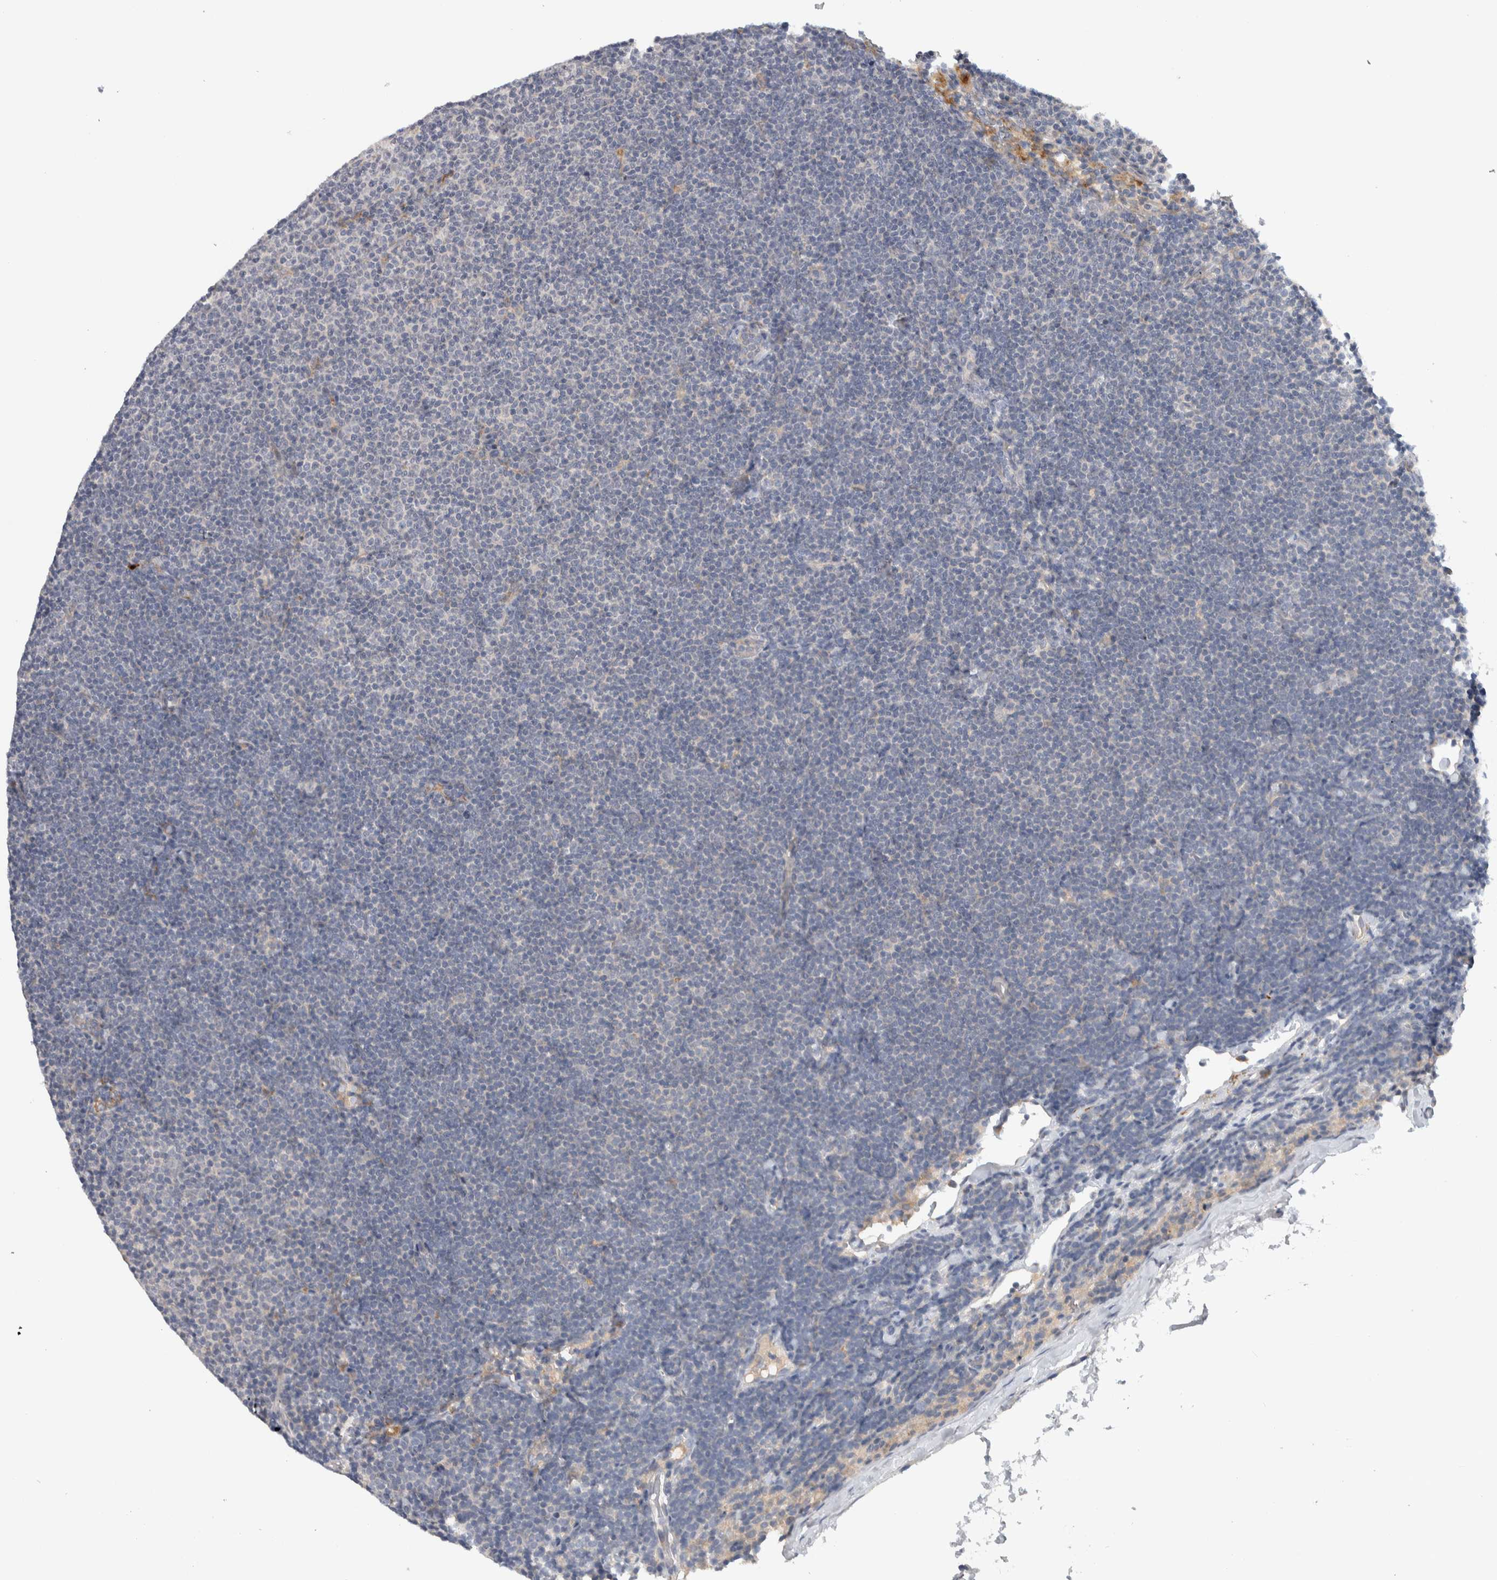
{"staining": {"intensity": "negative", "quantity": "none", "location": "none"}, "tissue": "lymphoma", "cell_type": "Tumor cells", "image_type": "cancer", "snomed": [{"axis": "morphology", "description": "Malignant lymphoma, non-Hodgkin's type, Low grade"}, {"axis": "topography", "description": "Lymph node"}], "caption": "IHC micrograph of malignant lymphoma, non-Hodgkin's type (low-grade) stained for a protein (brown), which shows no positivity in tumor cells.", "gene": "ADPRM", "patient": {"sex": "female", "age": 53}}